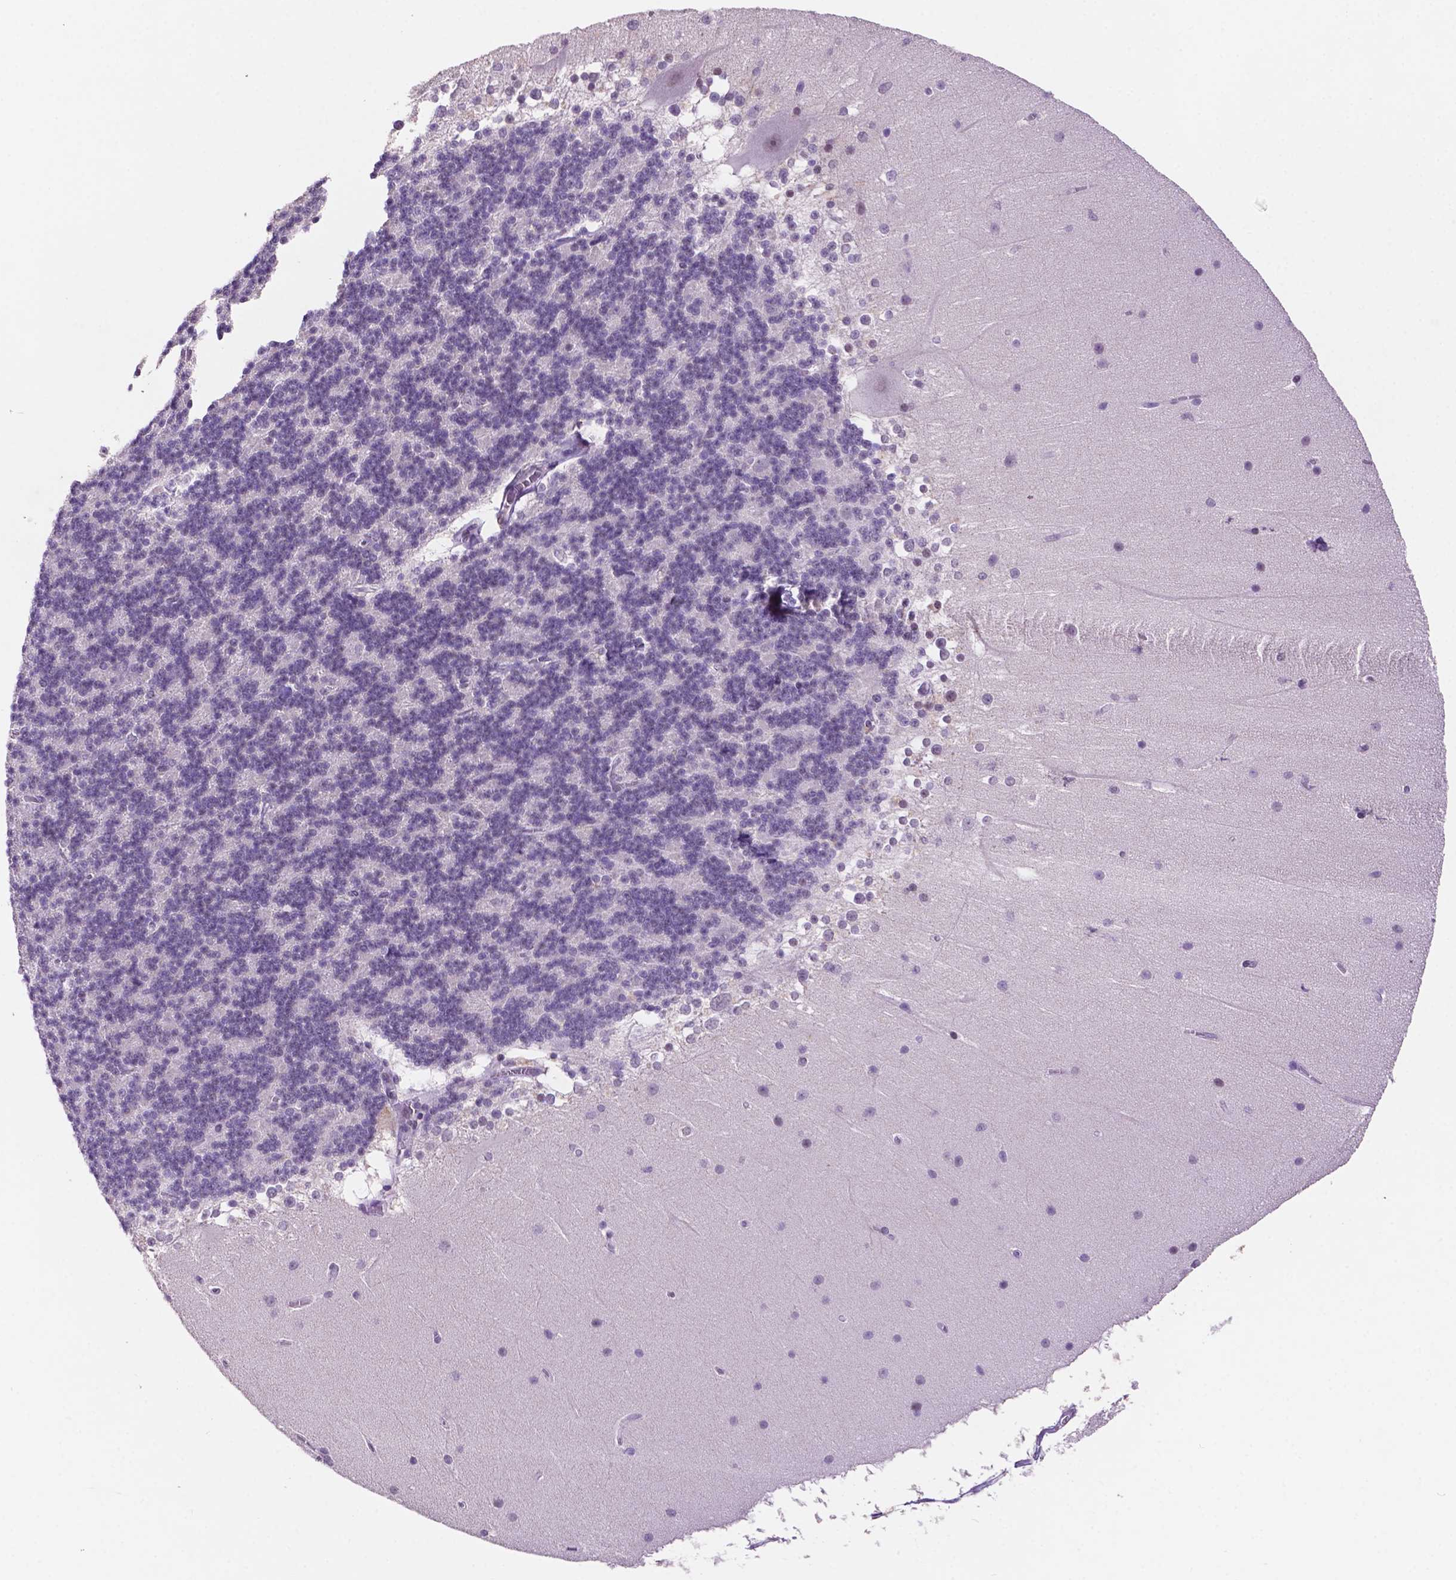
{"staining": {"intensity": "negative", "quantity": "none", "location": "none"}, "tissue": "cerebellum", "cell_type": "Cells in granular layer", "image_type": "normal", "snomed": [{"axis": "morphology", "description": "Normal tissue, NOS"}, {"axis": "topography", "description": "Cerebellum"}], "caption": "Immunohistochemistry (IHC) photomicrograph of benign cerebellum: human cerebellum stained with DAB reveals no significant protein expression in cells in granular layer.", "gene": "NCOR1", "patient": {"sex": "female", "age": 19}}